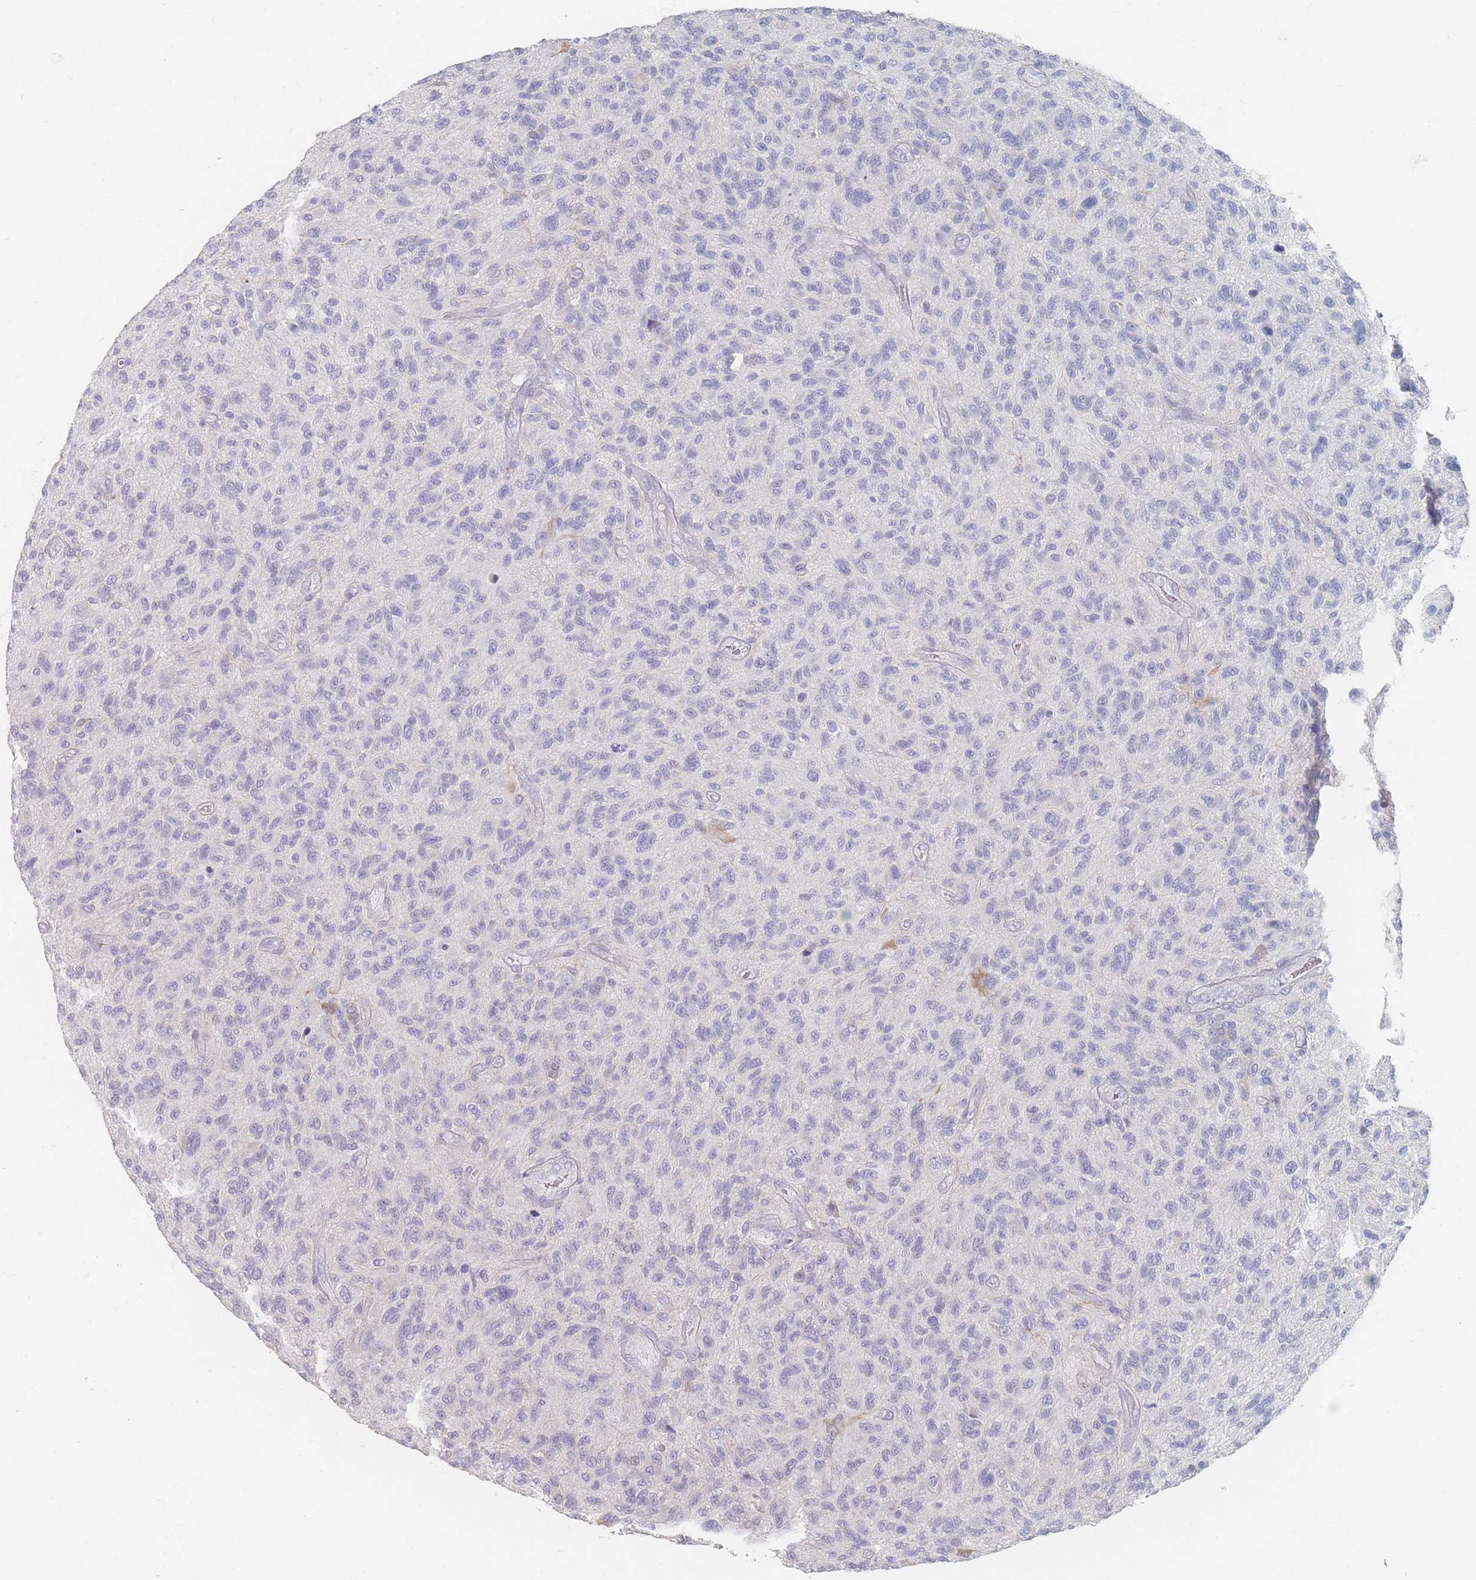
{"staining": {"intensity": "negative", "quantity": "none", "location": "none"}, "tissue": "glioma", "cell_type": "Tumor cells", "image_type": "cancer", "snomed": [{"axis": "morphology", "description": "Glioma, malignant, High grade"}, {"axis": "topography", "description": "Brain"}], "caption": "DAB (3,3'-diaminobenzidine) immunohistochemical staining of glioma exhibits no significant positivity in tumor cells.", "gene": "HELZ2", "patient": {"sex": "male", "age": 47}}